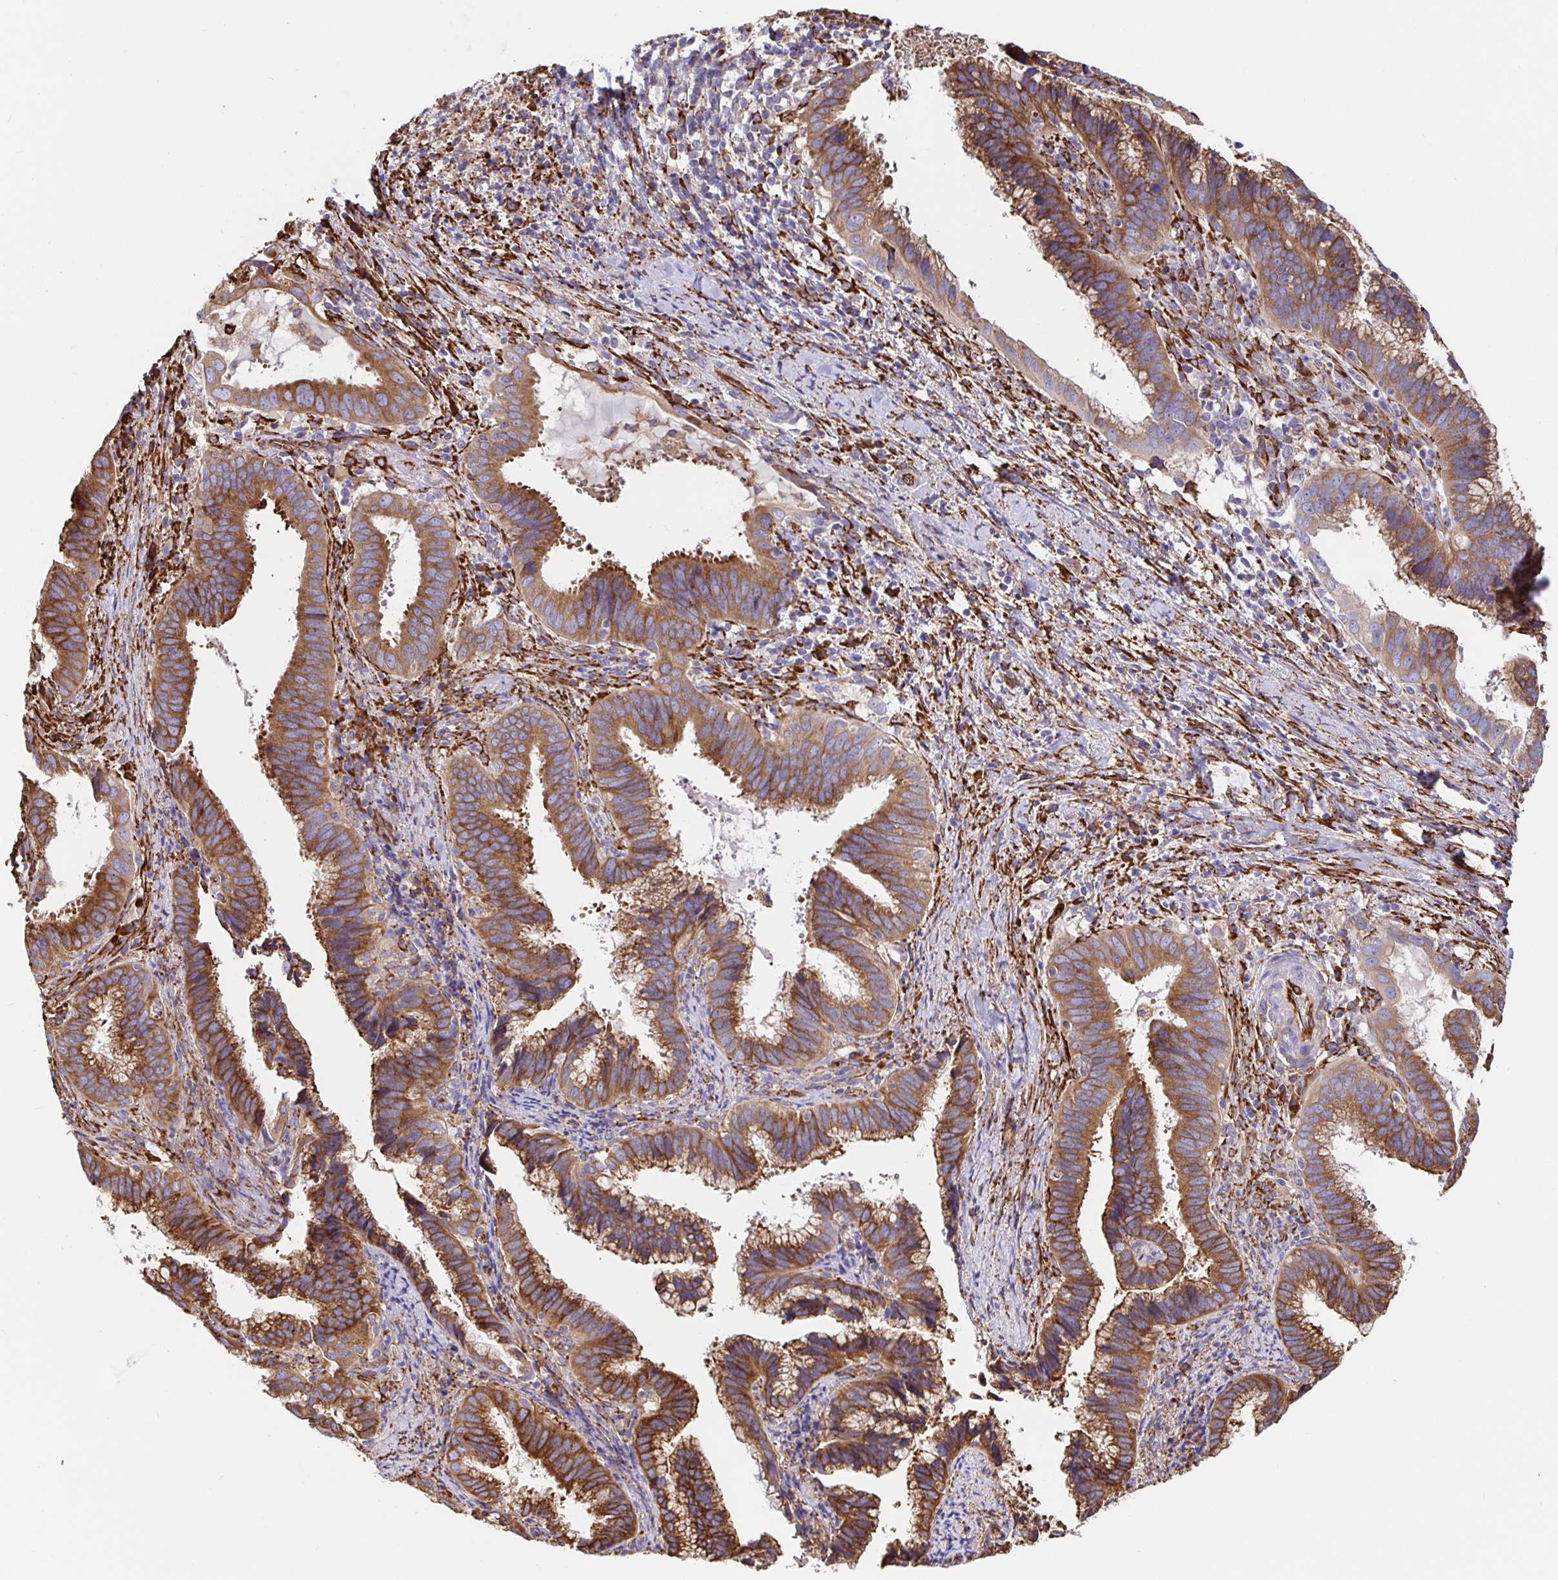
{"staining": {"intensity": "strong", "quantity": ">75%", "location": "cytoplasmic/membranous"}, "tissue": "cervical cancer", "cell_type": "Tumor cells", "image_type": "cancer", "snomed": [{"axis": "morphology", "description": "Adenocarcinoma, NOS"}, {"axis": "topography", "description": "Cervix"}], "caption": "This is an image of IHC staining of cervical cancer, which shows strong staining in the cytoplasmic/membranous of tumor cells.", "gene": "MAOA", "patient": {"sex": "female", "age": 56}}